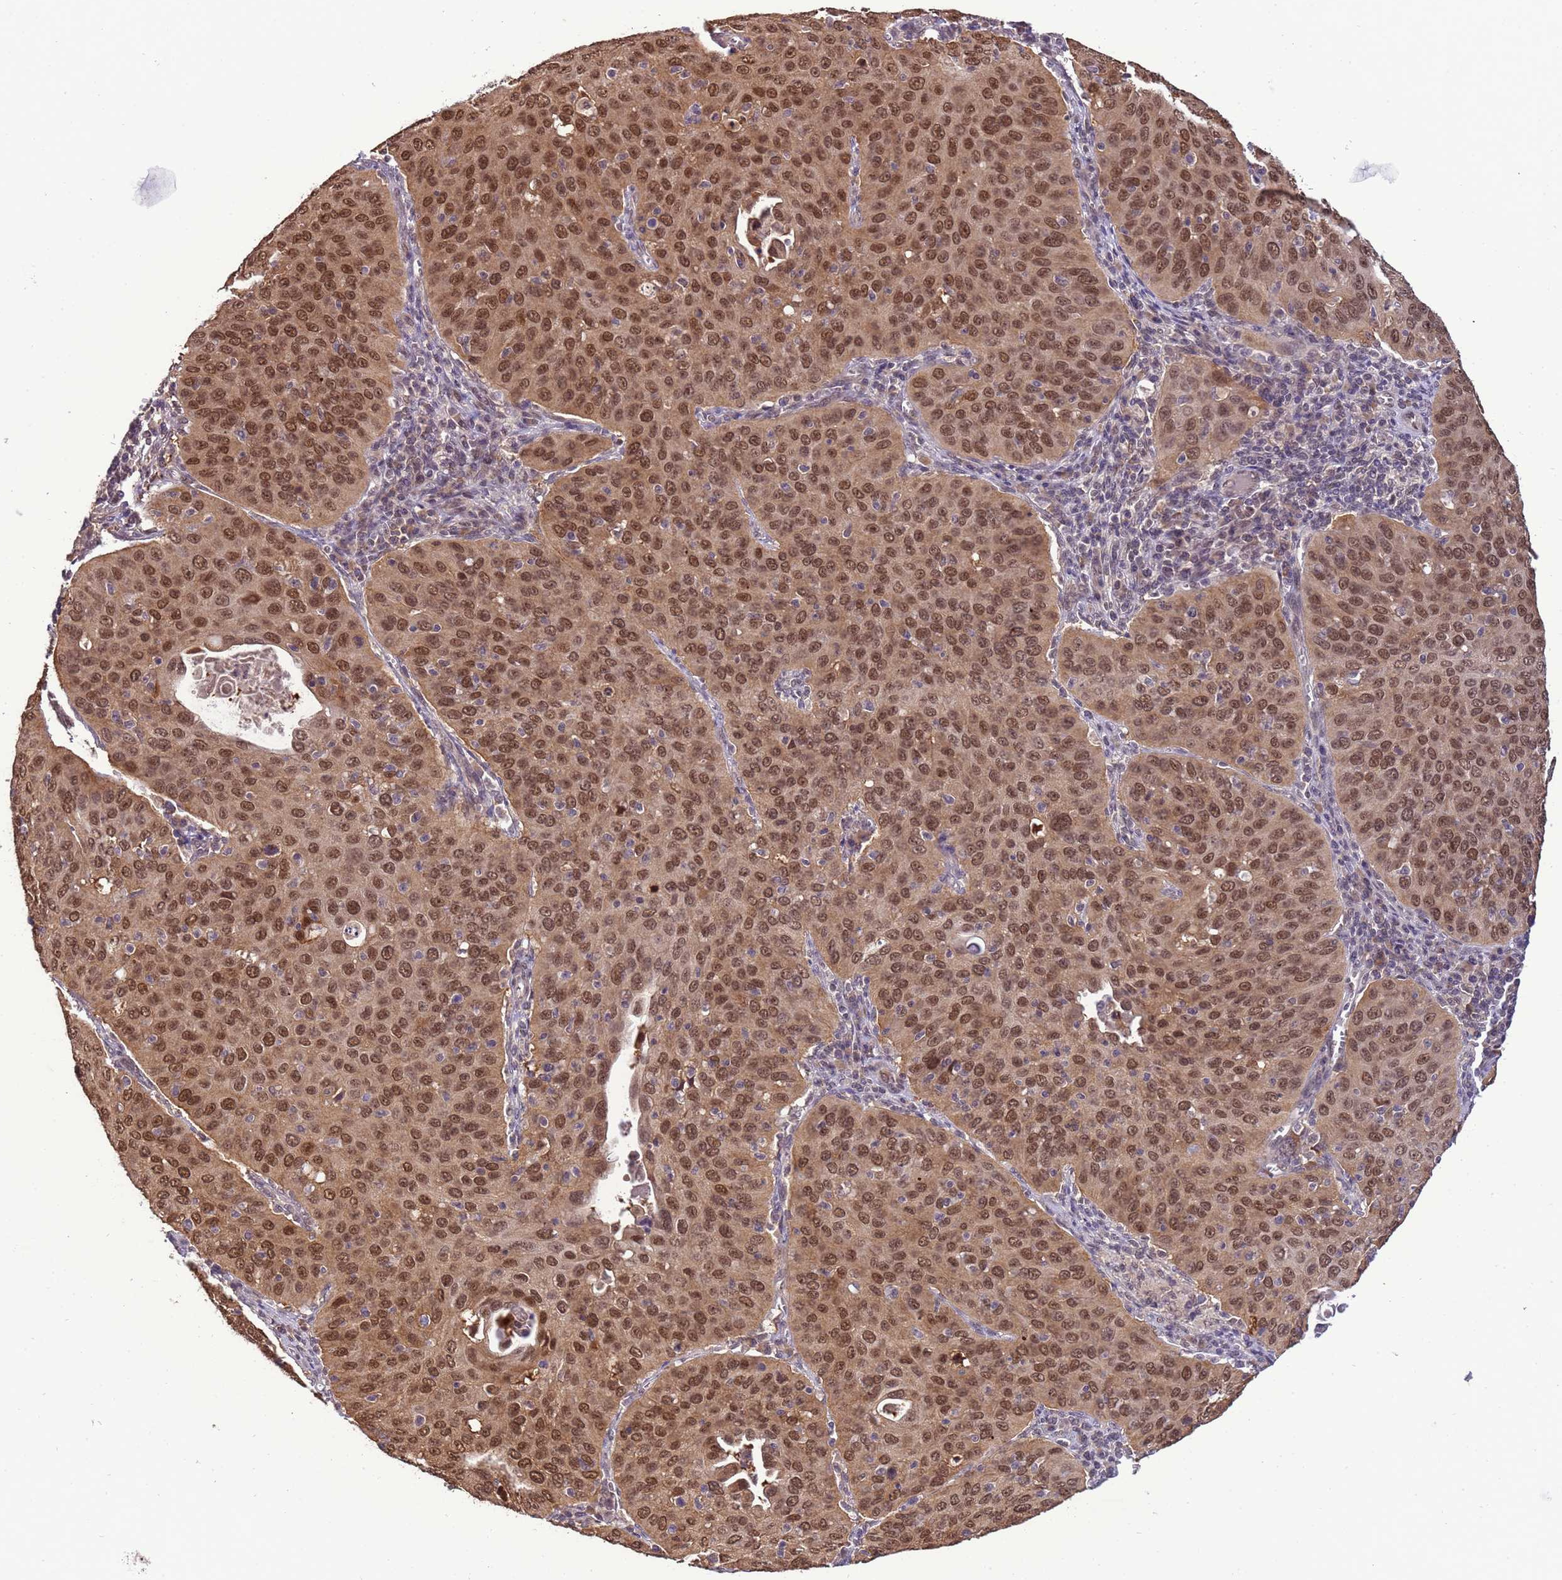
{"staining": {"intensity": "strong", "quantity": ">75%", "location": "nuclear"}, "tissue": "cervical cancer", "cell_type": "Tumor cells", "image_type": "cancer", "snomed": [{"axis": "morphology", "description": "Squamous cell carcinoma, NOS"}, {"axis": "topography", "description": "Cervix"}], "caption": "Protein staining of squamous cell carcinoma (cervical) tissue exhibits strong nuclear expression in about >75% of tumor cells.", "gene": "ZBTB5", "patient": {"sex": "female", "age": 36}}